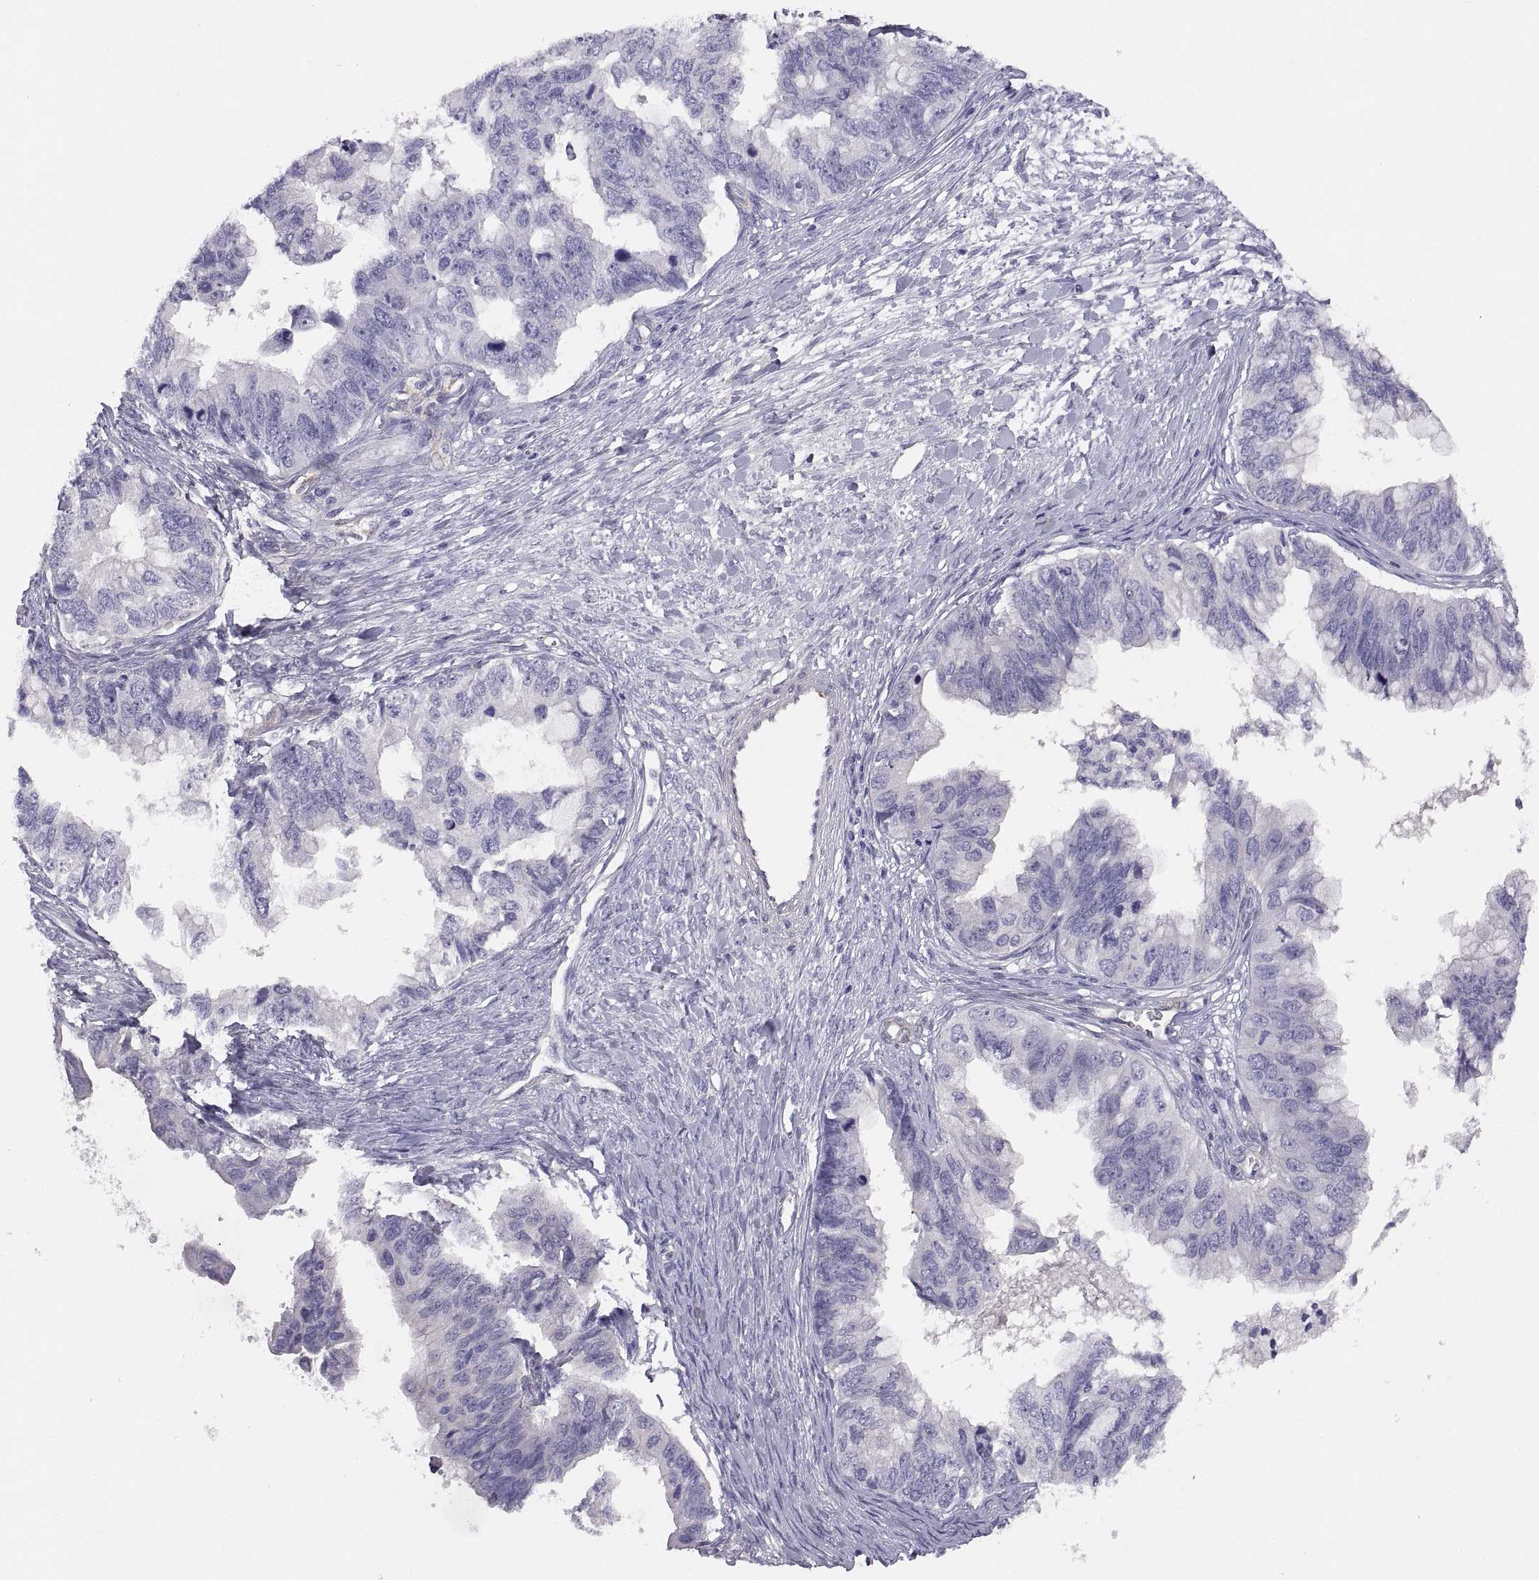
{"staining": {"intensity": "negative", "quantity": "none", "location": "none"}, "tissue": "ovarian cancer", "cell_type": "Tumor cells", "image_type": "cancer", "snomed": [{"axis": "morphology", "description": "Cystadenocarcinoma, mucinous, NOS"}, {"axis": "topography", "description": "Ovary"}], "caption": "Tumor cells show no significant protein positivity in mucinous cystadenocarcinoma (ovarian).", "gene": "STRC", "patient": {"sex": "female", "age": 76}}